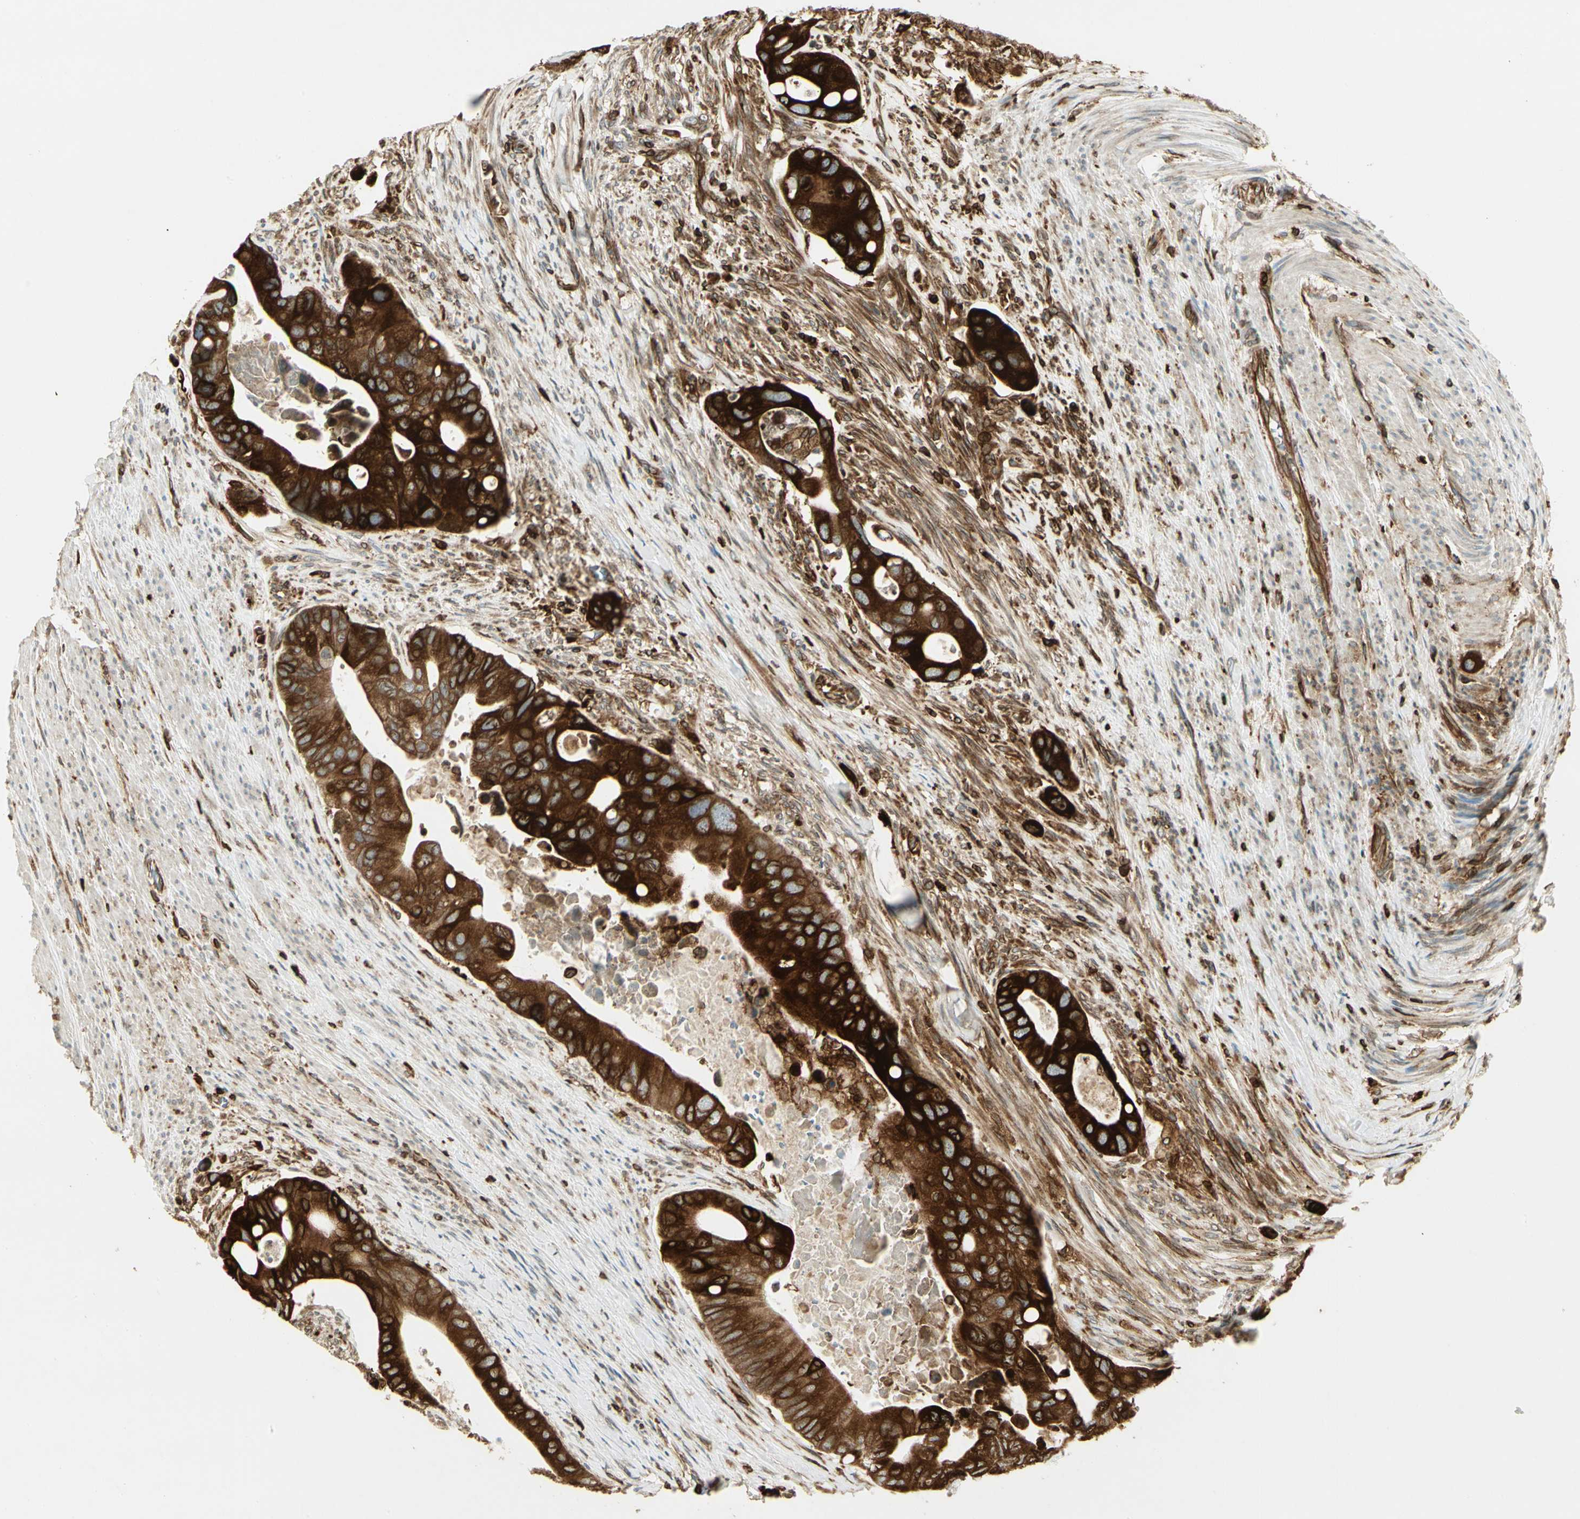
{"staining": {"intensity": "strong", "quantity": ">75%", "location": "cytoplasmic/membranous"}, "tissue": "colorectal cancer", "cell_type": "Tumor cells", "image_type": "cancer", "snomed": [{"axis": "morphology", "description": "Adenocarcinoma, NOS"}, {"axis": "topography", "description": "Rectum"}], "caption": "DAB immunohistochemical staining of human colorectal cancer shows strong cytoplasmic/membranous protein expression in about >75% of tumor cells.", "gene": "TAPBP", "patient": {"sex": "female", "age": 57}}